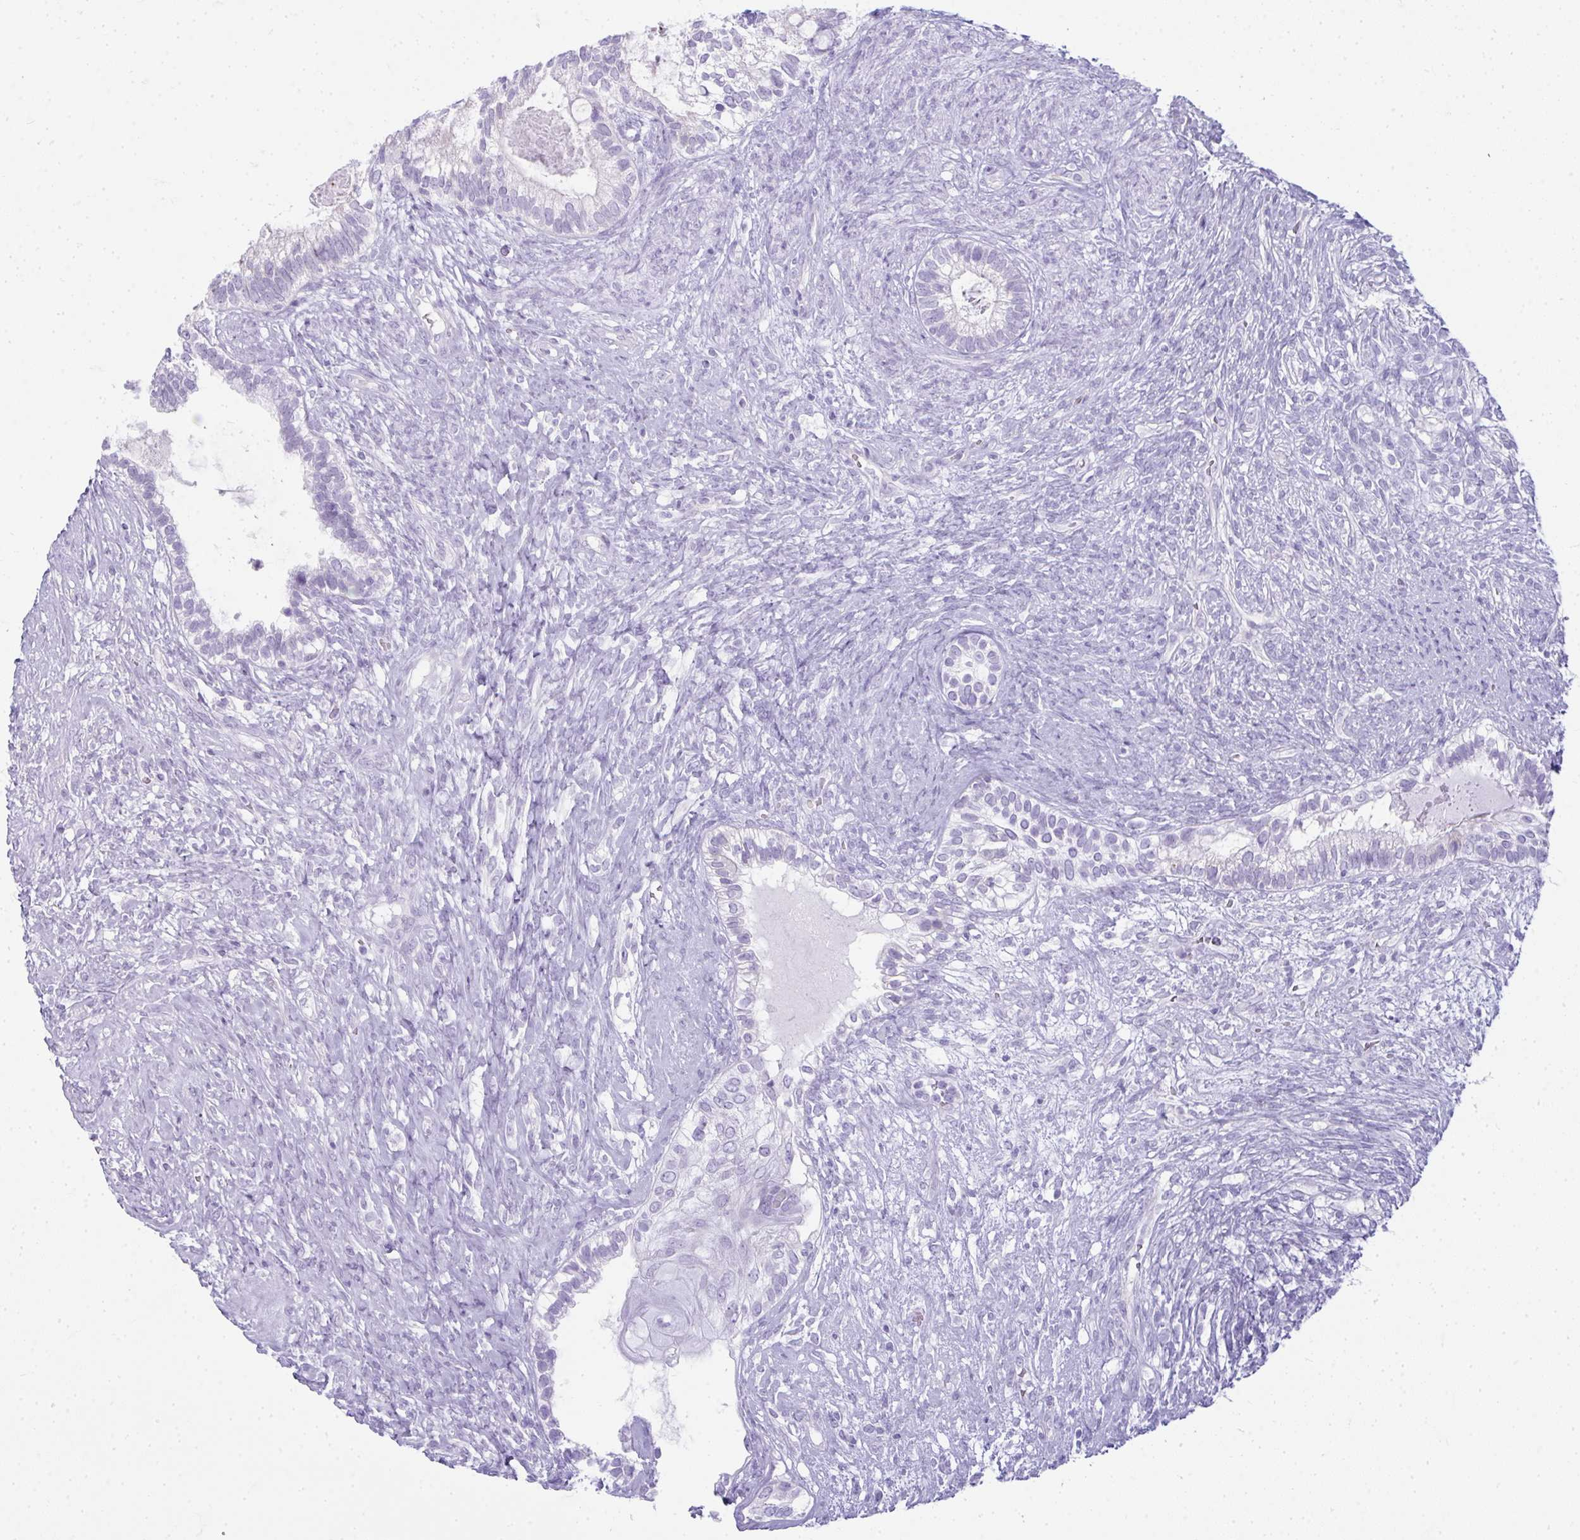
{"staining": {"intensity": "negative", "quantity": "none", "location": "none"}, "tissue": "testis cancer", "cell_type": "Tumor cells", "image_type": "cancer", "snomed": [{"axis": "morphology", "description": "Seminoma, NOS"}, {"axis": "morphology", "description": "Carcinoma, Embryonal, NOS"}, {"axis": "topography", "description": "Testis"}], "caption": "Image shows no protein expression in tumor cells of seminoma (testis) tissue.", "gene": "RASL10A", "patient": {"sex": "male", "age": 41}}